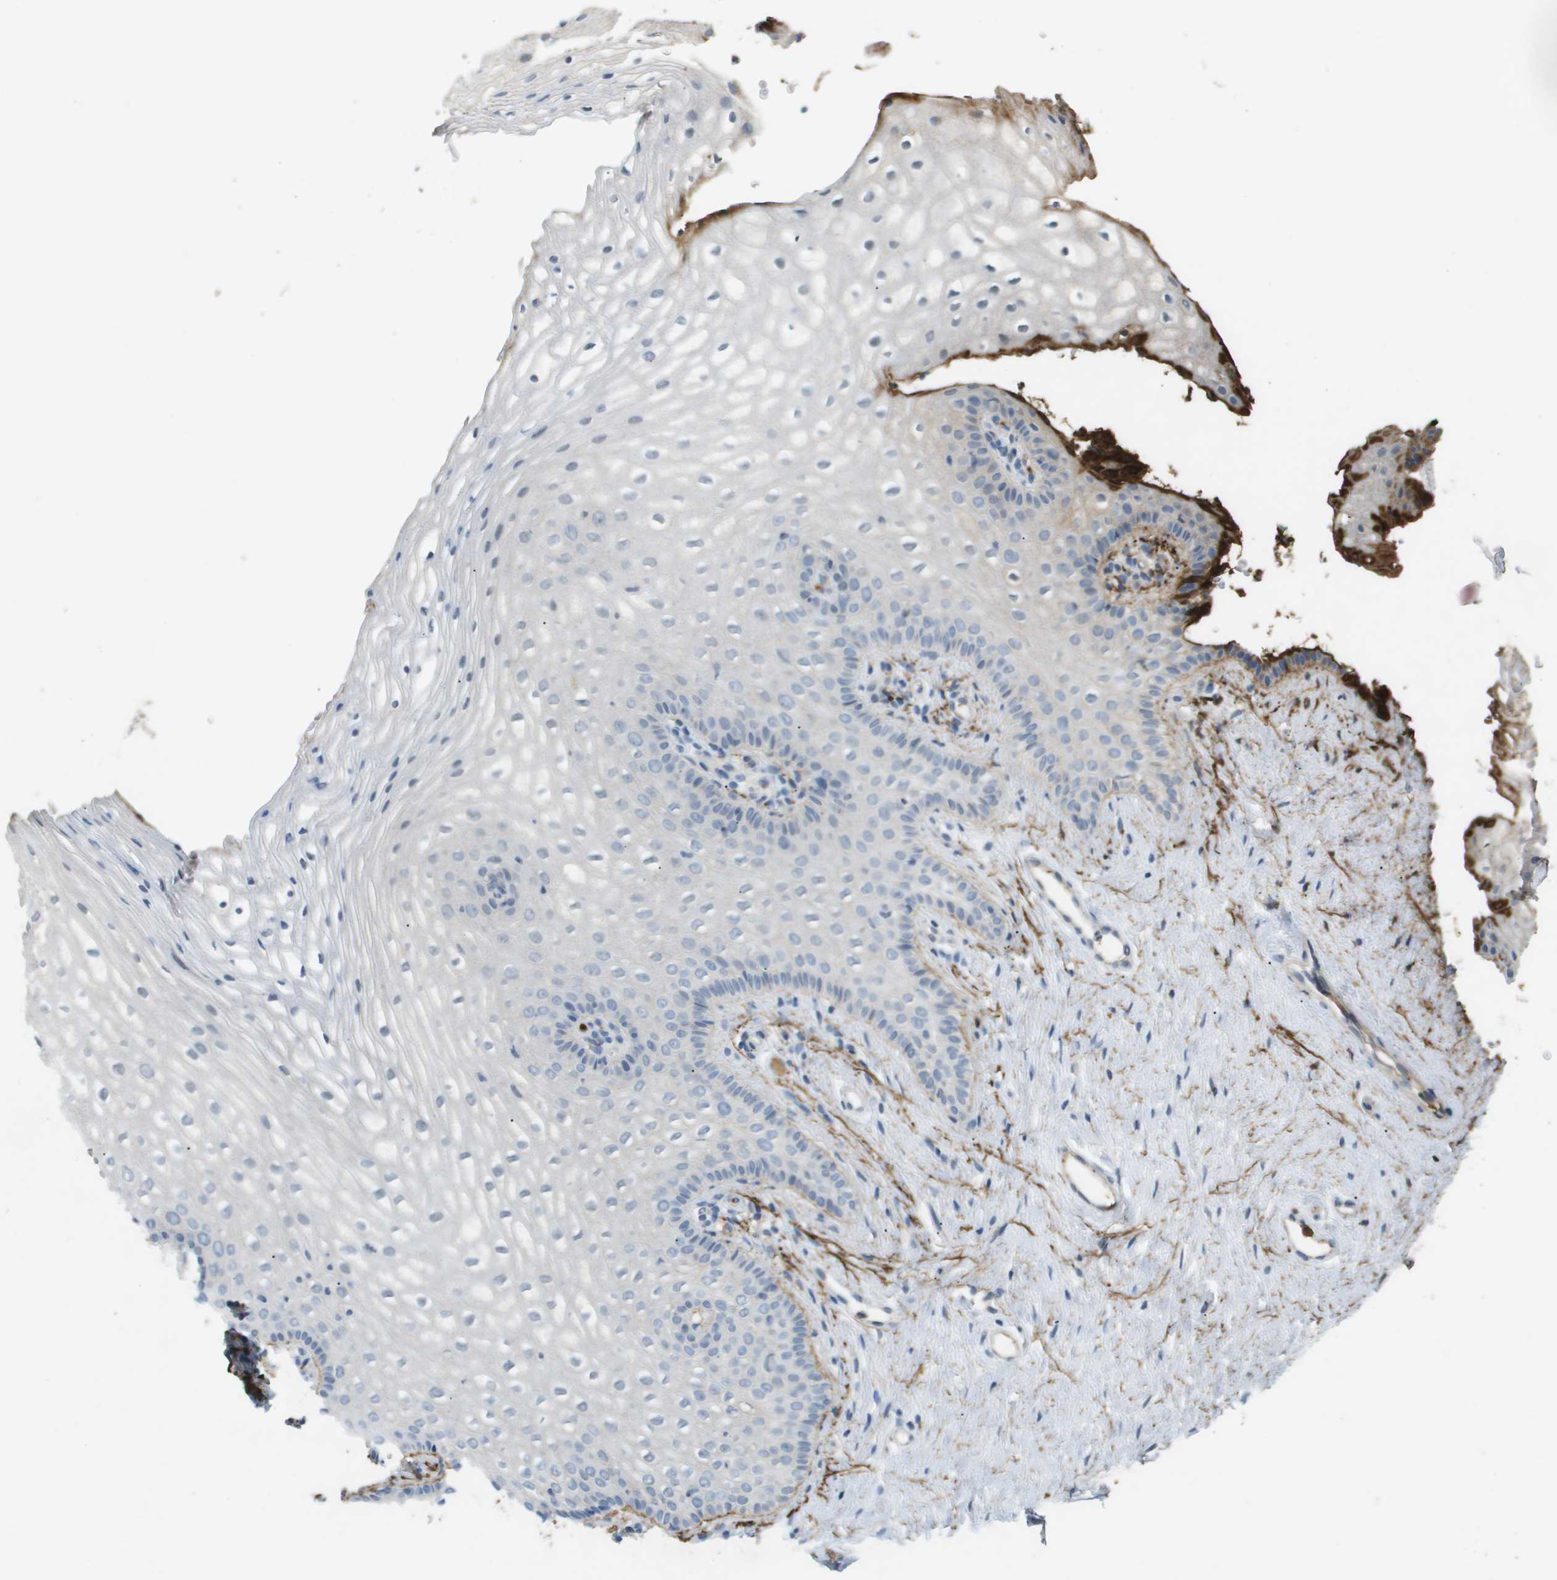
{"staining": {"intensity": "negative", "quantity": "none", "location": "none"}, "tissue": "vagina", "cell_type": "Squamous epithelial cells", "image_type": "normal", "snomed": [{"axis": "morphology", "description": "Normal tissue, NOS"}, {"axis": "topography", "description": "Vagina"}], "caption": "A photomicrograph of vagina stained for a protein reveals no brown staining in squamous epithelial cells. The staining was performed using DAB (3,3'-diaminobenzidine) to visualize the protein expression in brown, while the nuclei were stained in blue with hematoxylin (Magnification: 20x).", "gene": "VTN", "patient": {"sex": "female", "age": 32}}